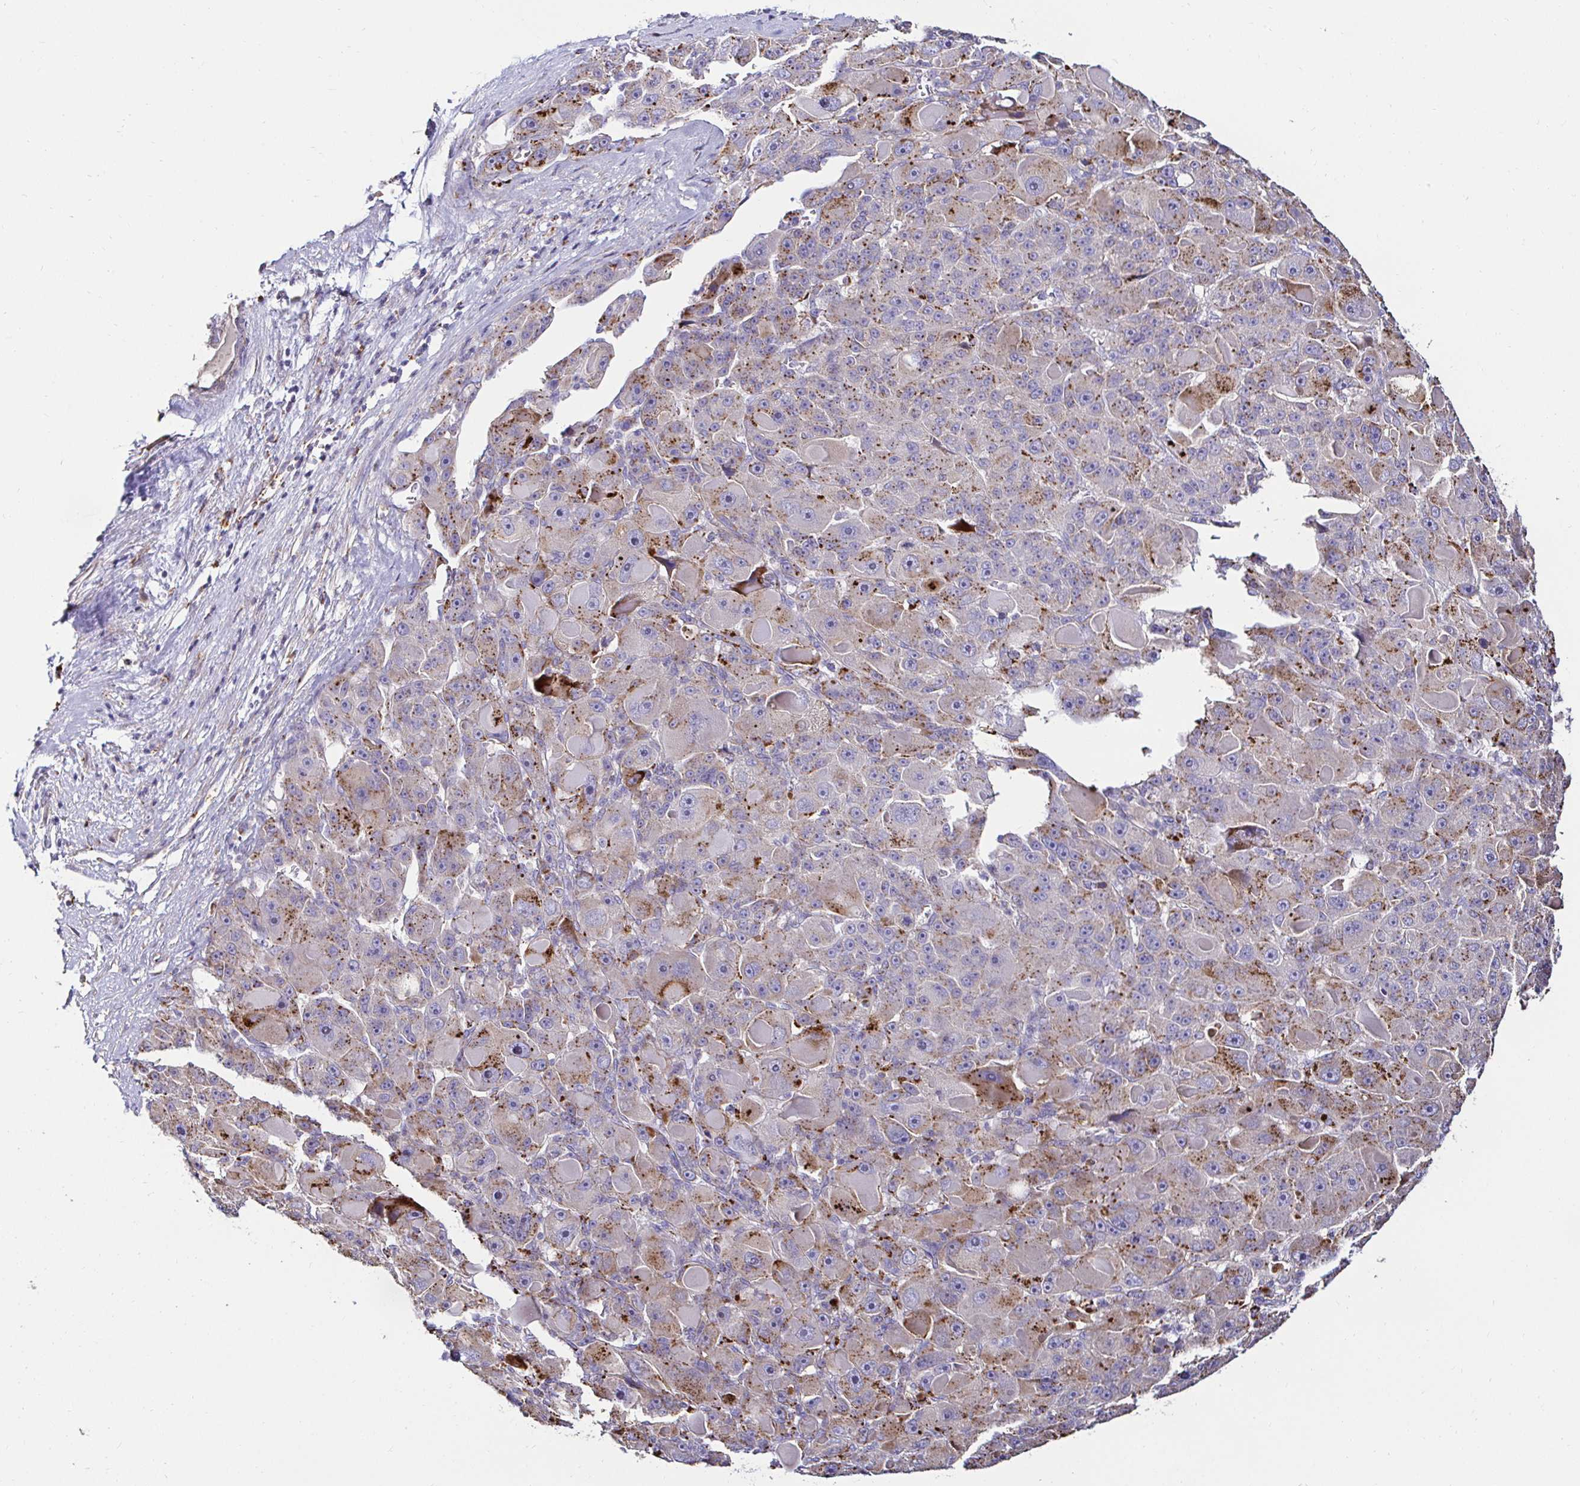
{"staining": {"intensity": "moderate", "quantity": "25%-75%", "location": "cytoplasmic/membranous"}, "tissue": "liver cancer", "cell_type": "Tumor cells", "image_type": "cancer", "snomed": [{"axis": "morphology", "description": "Carcinoma, Hepatocellular, NOS"}, {"axis": "topography", "description": "Liver"}], "caption": "IHC of human liver hepatocellular carcinoma demonstrates medium levels of moderate cytoplasmic/membranous staining in about 25%-75% of tumor cells.", "gene": "GALNS", "patient": {"sex": "male", "age": 76}}